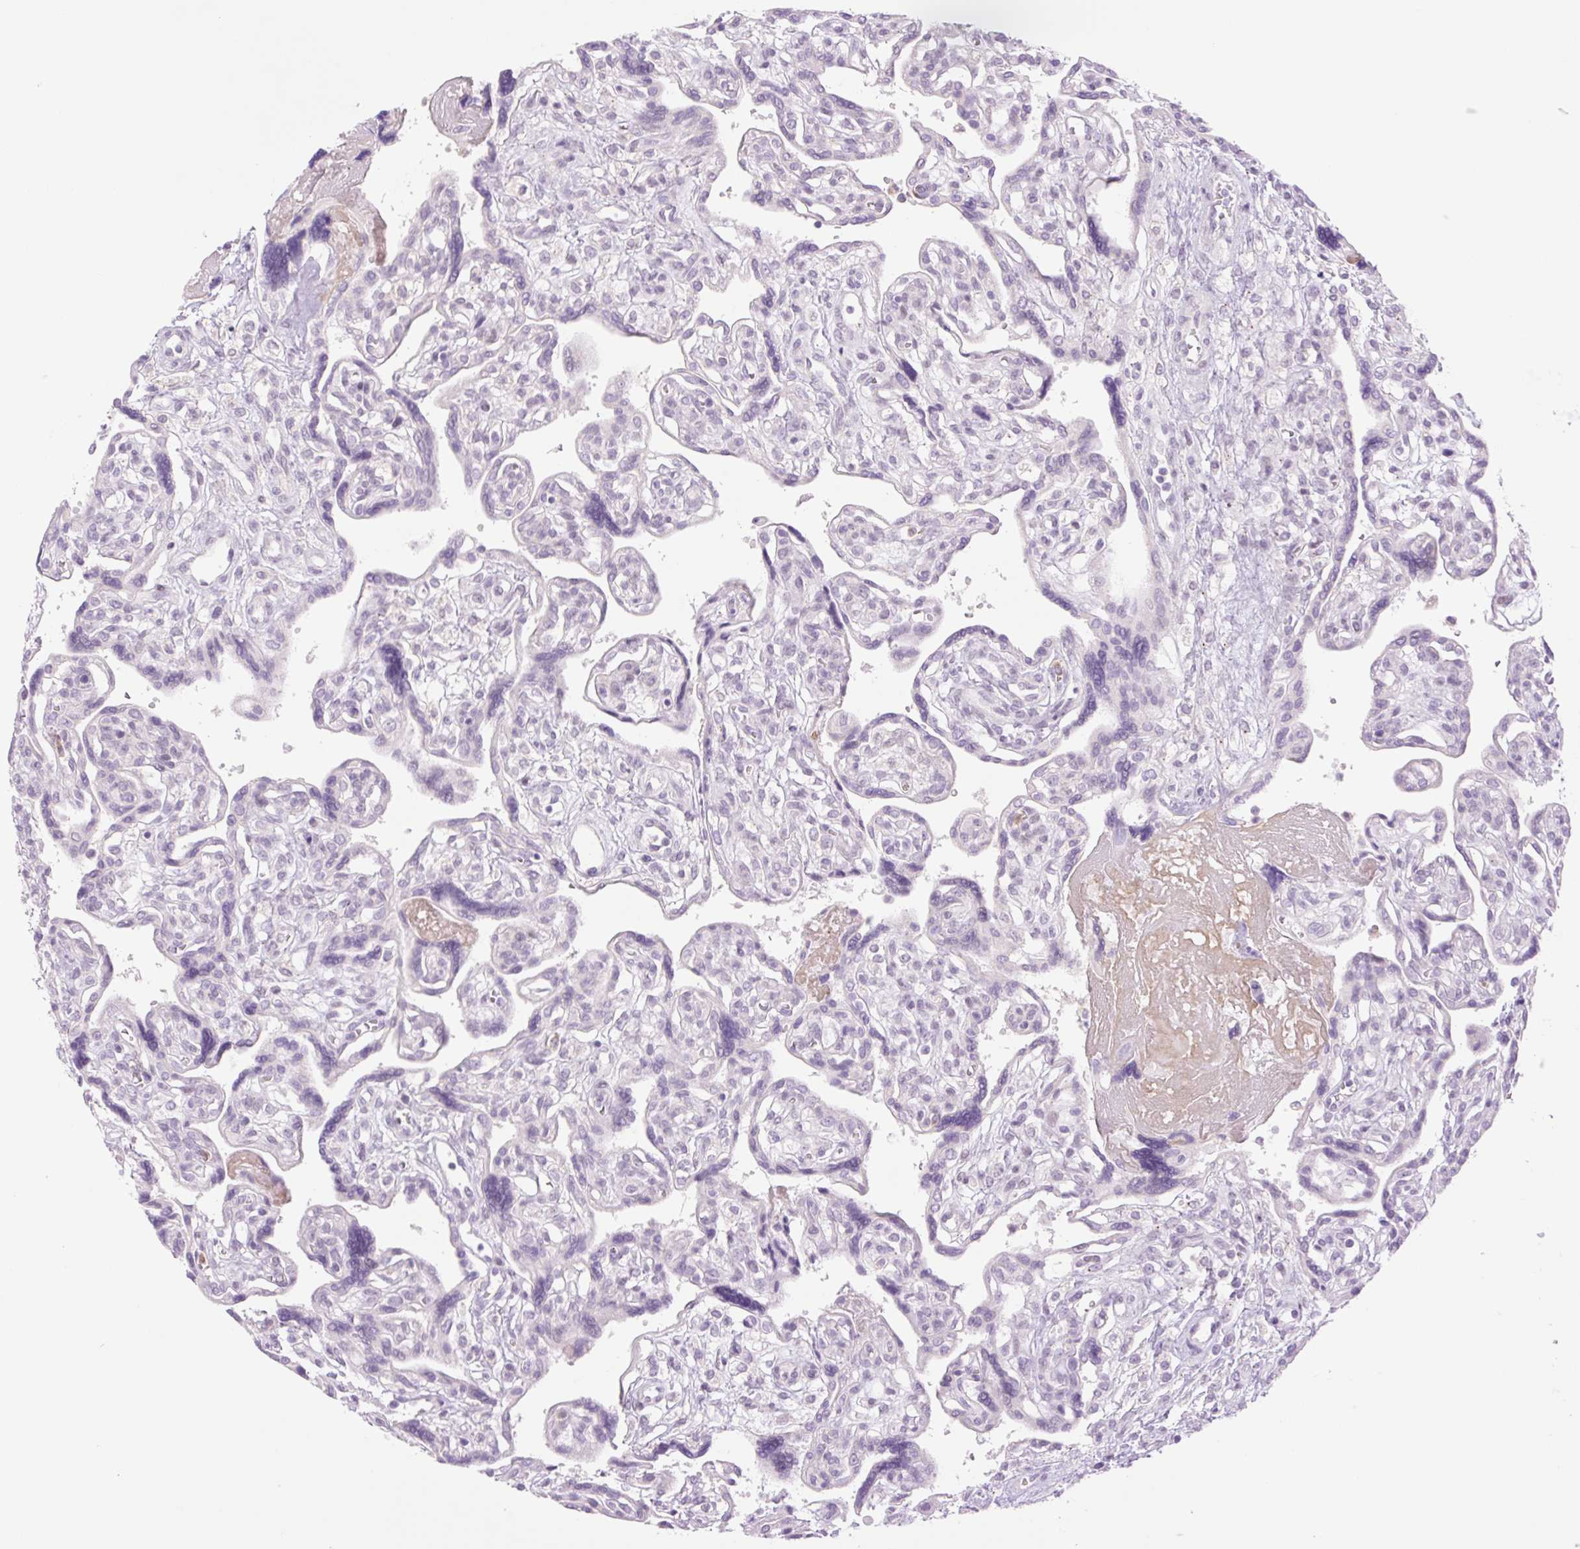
{"staining": {"intensity": "negative", "quantity": "none", "location": "none"}, "tissue": "placenta", "cell_type": "Decidual cells", "image_type": "normal", "snomed": [{"axis": "morphology", "description": "Normal tissue, NOS"}, {"axis": "topography", "description": "Placenta"}], "caption": "This is a image of immunohistochemistry (IHC) staining of benign placenta, which shows no expression in decidual cells.", "gene": "TBX15", "patient": {"sex": "female", "age": 39}}